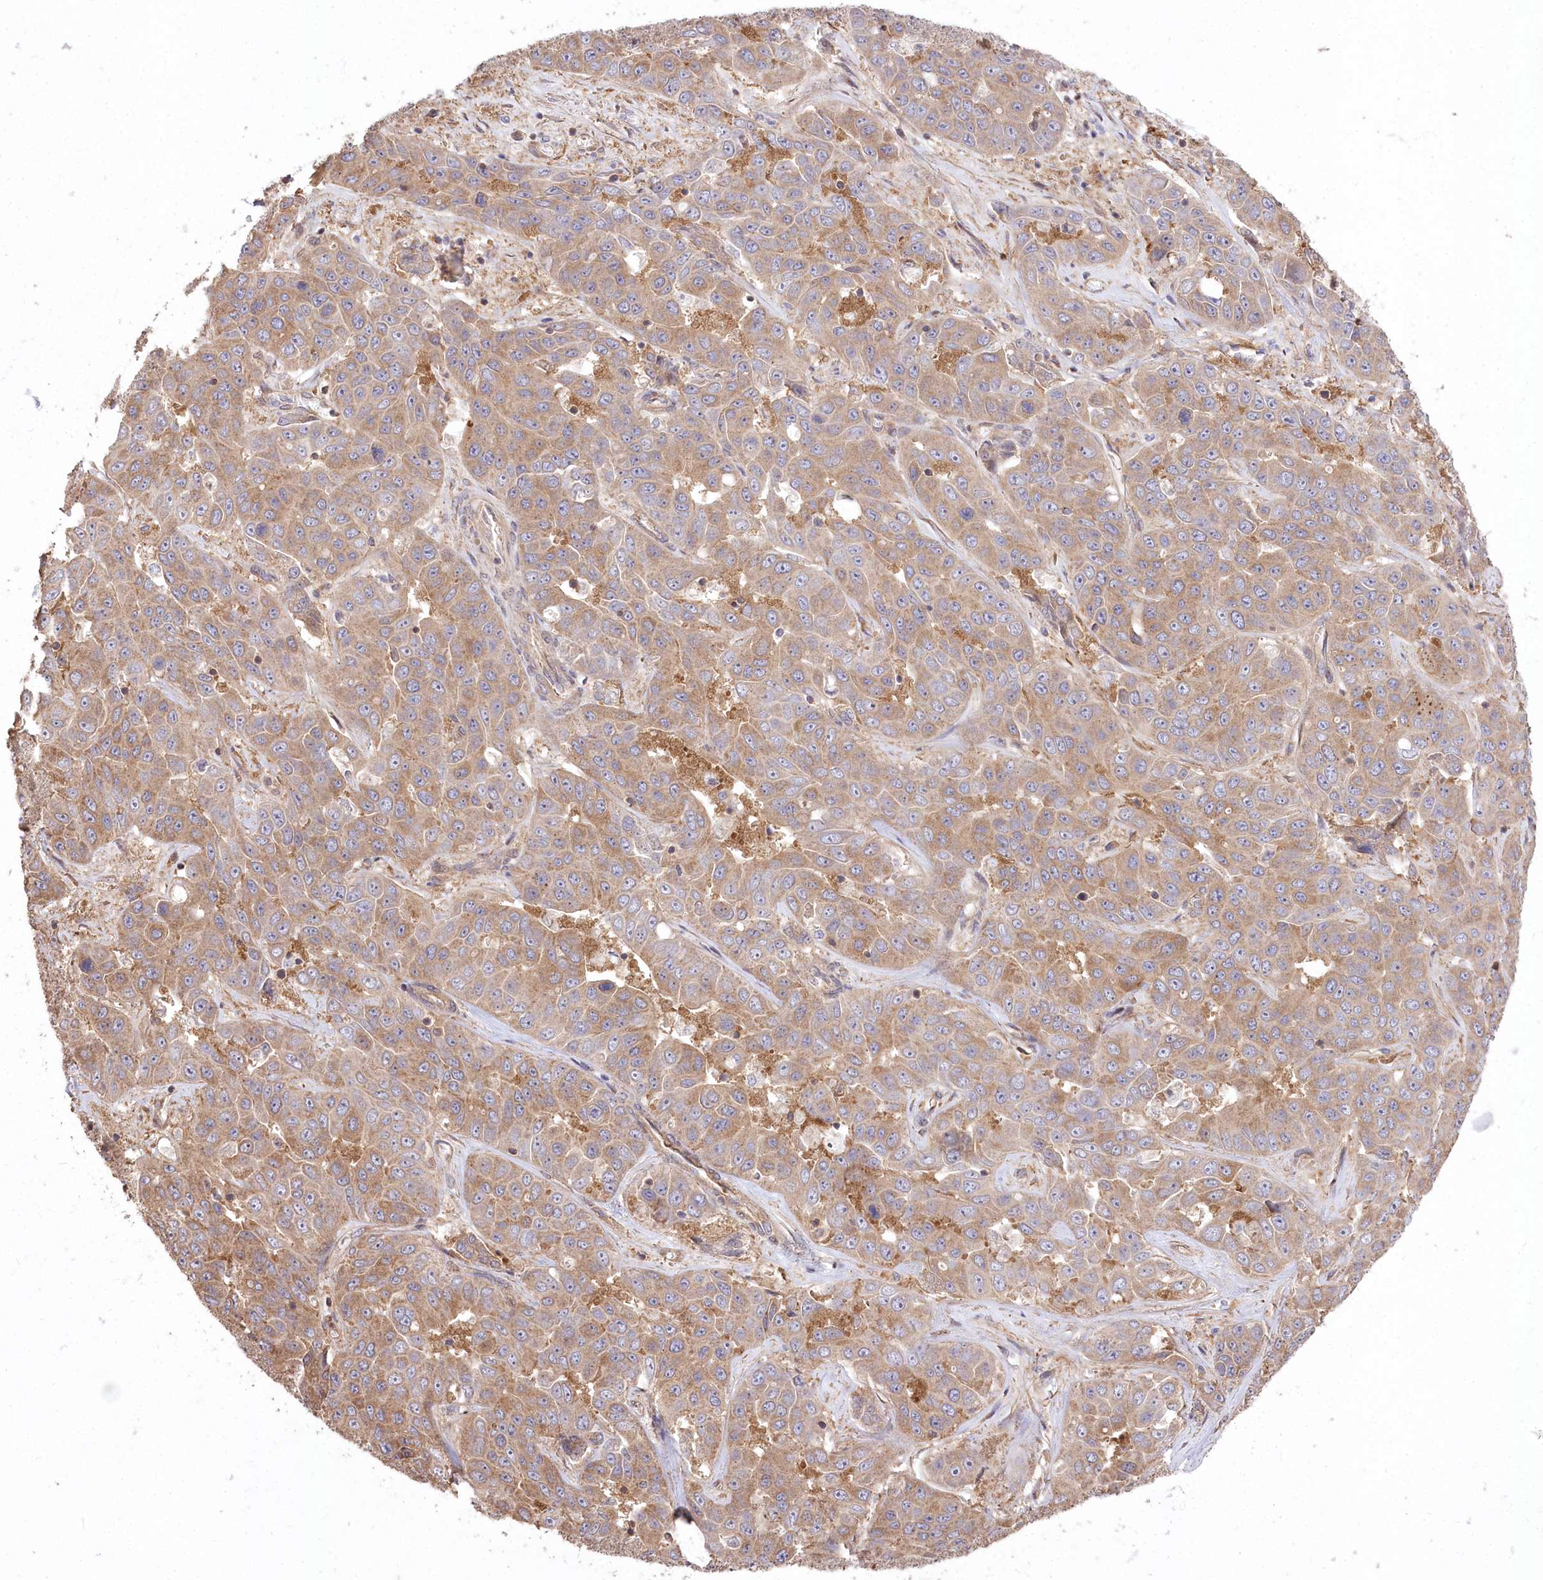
{"staining": {"intensity": "moderate", "quantity": ">75%", "location": "cytoplasmic/membranous"}, "tissue": "liver cancer", "cell_type": "Tumor cells", "image_type": "cancer", "snomed": [{"axis": "morphology", "description": "Cholangiocarcinoma"}, {"axis": "topography", "description": "Liver"}], "caption": "Liver cholangiocarcinoma tissue reveals moderate cytoplasmic/membranous staining in about >75% of tumor cells", "gene": "PRSS53", "patient": {"sex": "female", "age": 52}}